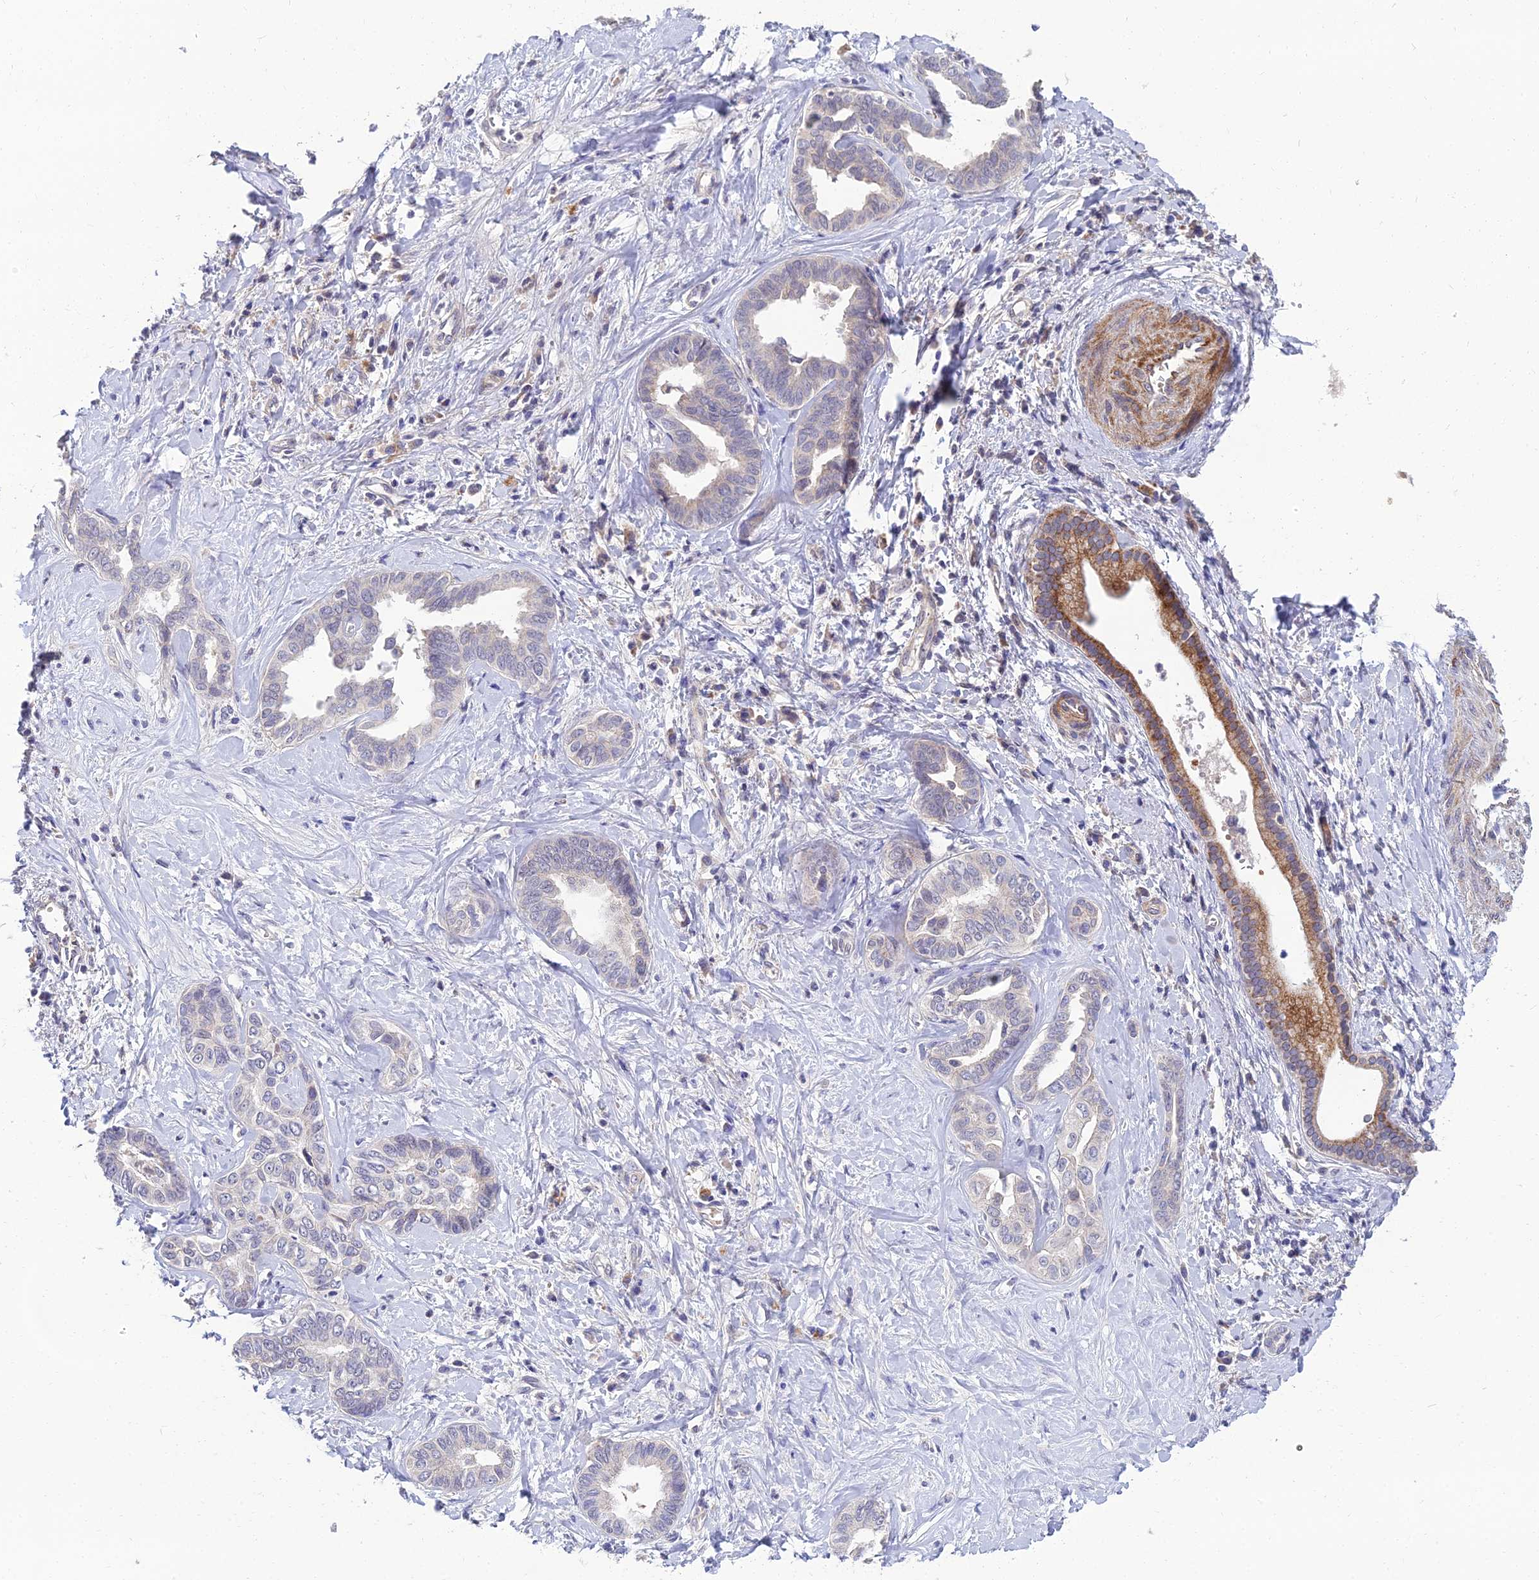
{"staining": {"intensity": "negative", "quantity": "none", "location": "none"}, "tissue": "liver cancer", "cell_type": "Tumor cells", "image_type": "cancer", "snomed": [{"axis": "morphology", "description": "Cholangiocarcinoma"}, {"axis": "topography", "description": "Liver"}], "caption": "This is an immunohistochemistry (IHC) image of human cholangiocarcinoma (liver). There is no expression in tumor cells.", "gene": "NPY", "patient": {"sex": "female", "age": 77}}